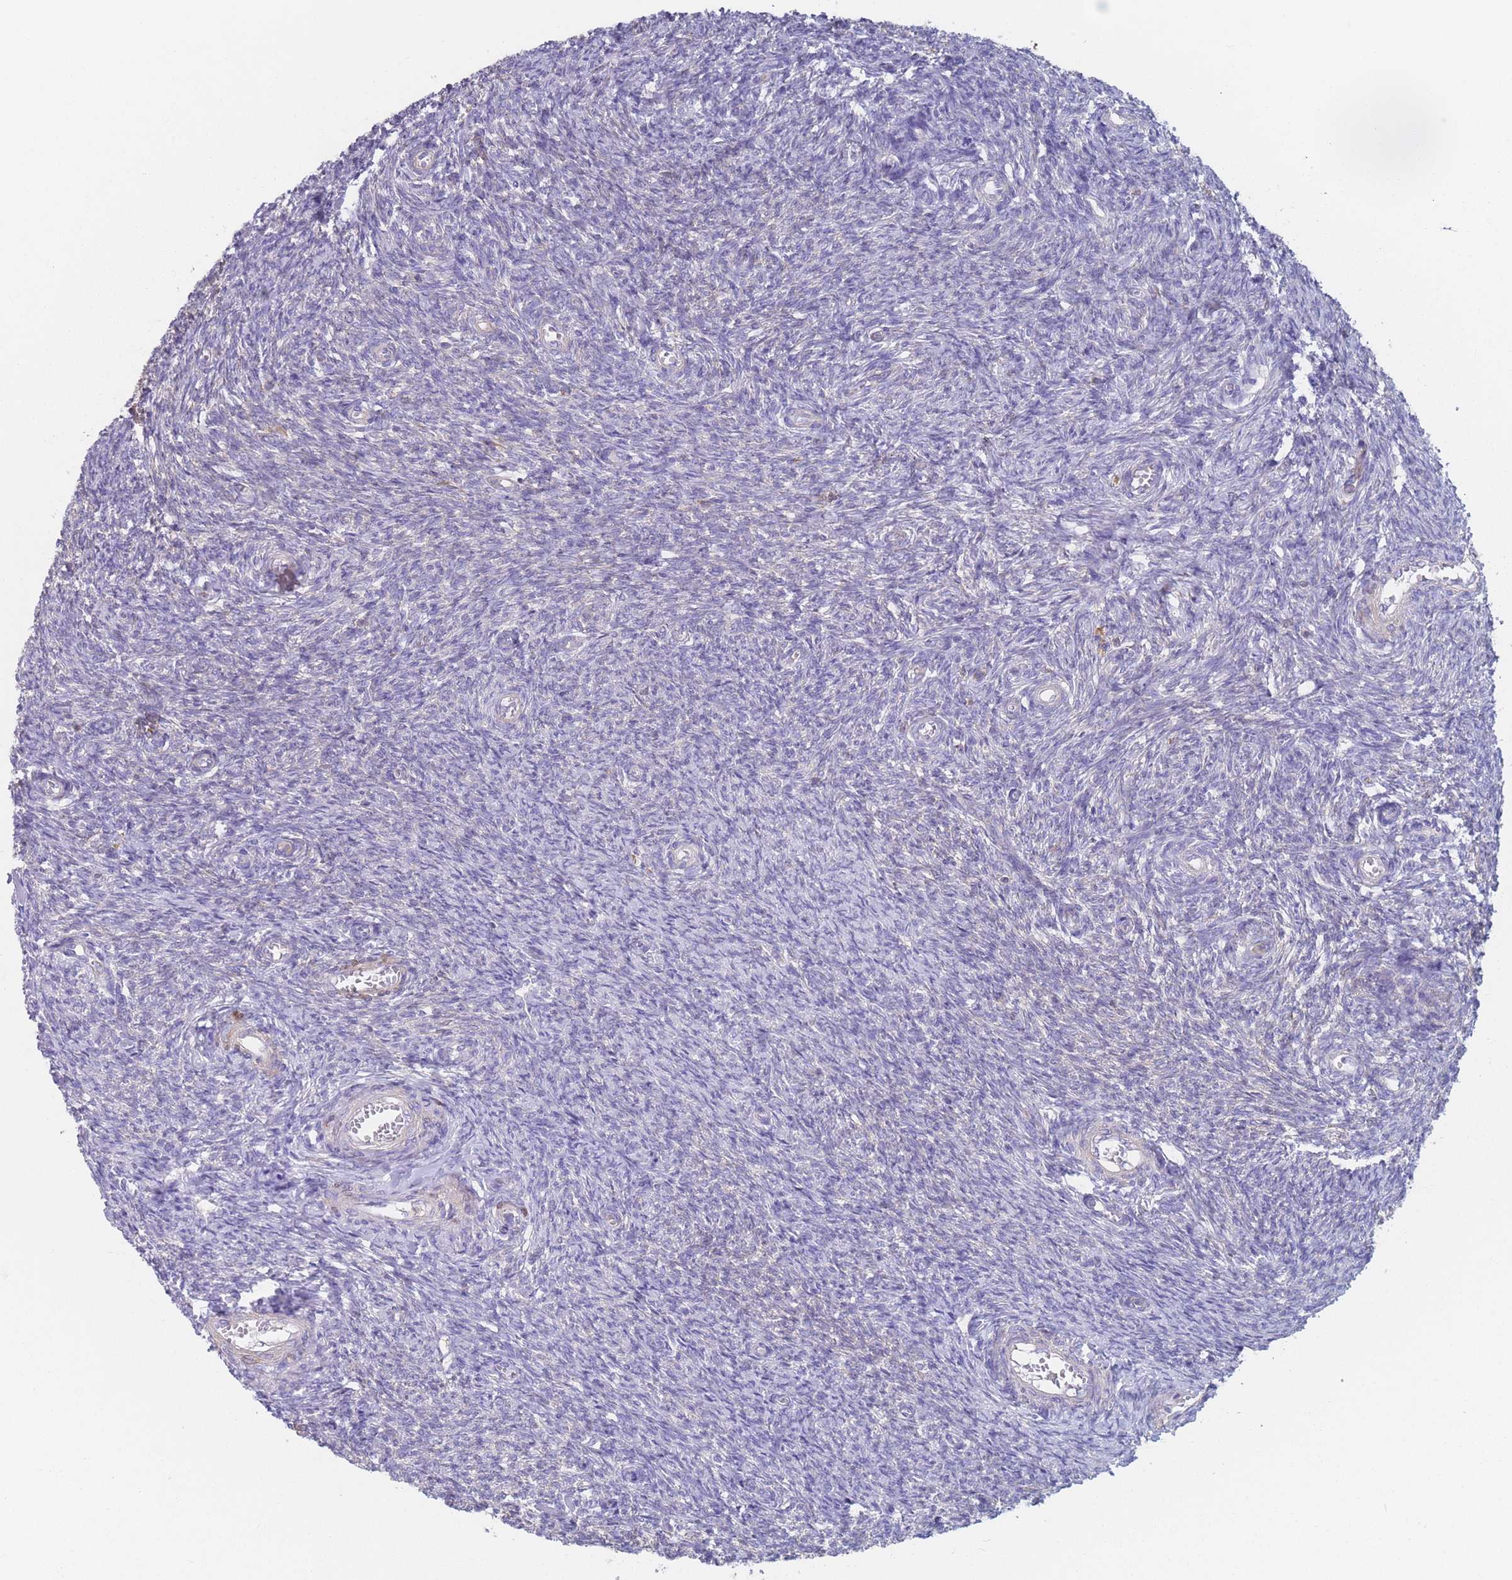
{"staining": {"intensity": "negative", "quantity": "none", "location": "none"}, "tissue": "ovary", "cell_type": "Ovarian stroma cells", "image_type": "normal", "snomed": [{"axis": "morphology", "description": "Normal tissue, NOS"}, {"axis": "topography", "description": "Ovary"}], "caption": "Immunohistochemistry photomicrograph of unremarkable ovary: human ovary stained with DAB exhibits no significant protein positivity in ovarian stroma cells. The staining was performed using DAB to visualize the protein expression in brown, while the nuclei were stained in blue with hematoxylin (Magnification: 20x).", "gene": "ADH1A", "patient": {"sex": "female", "age": 44}}